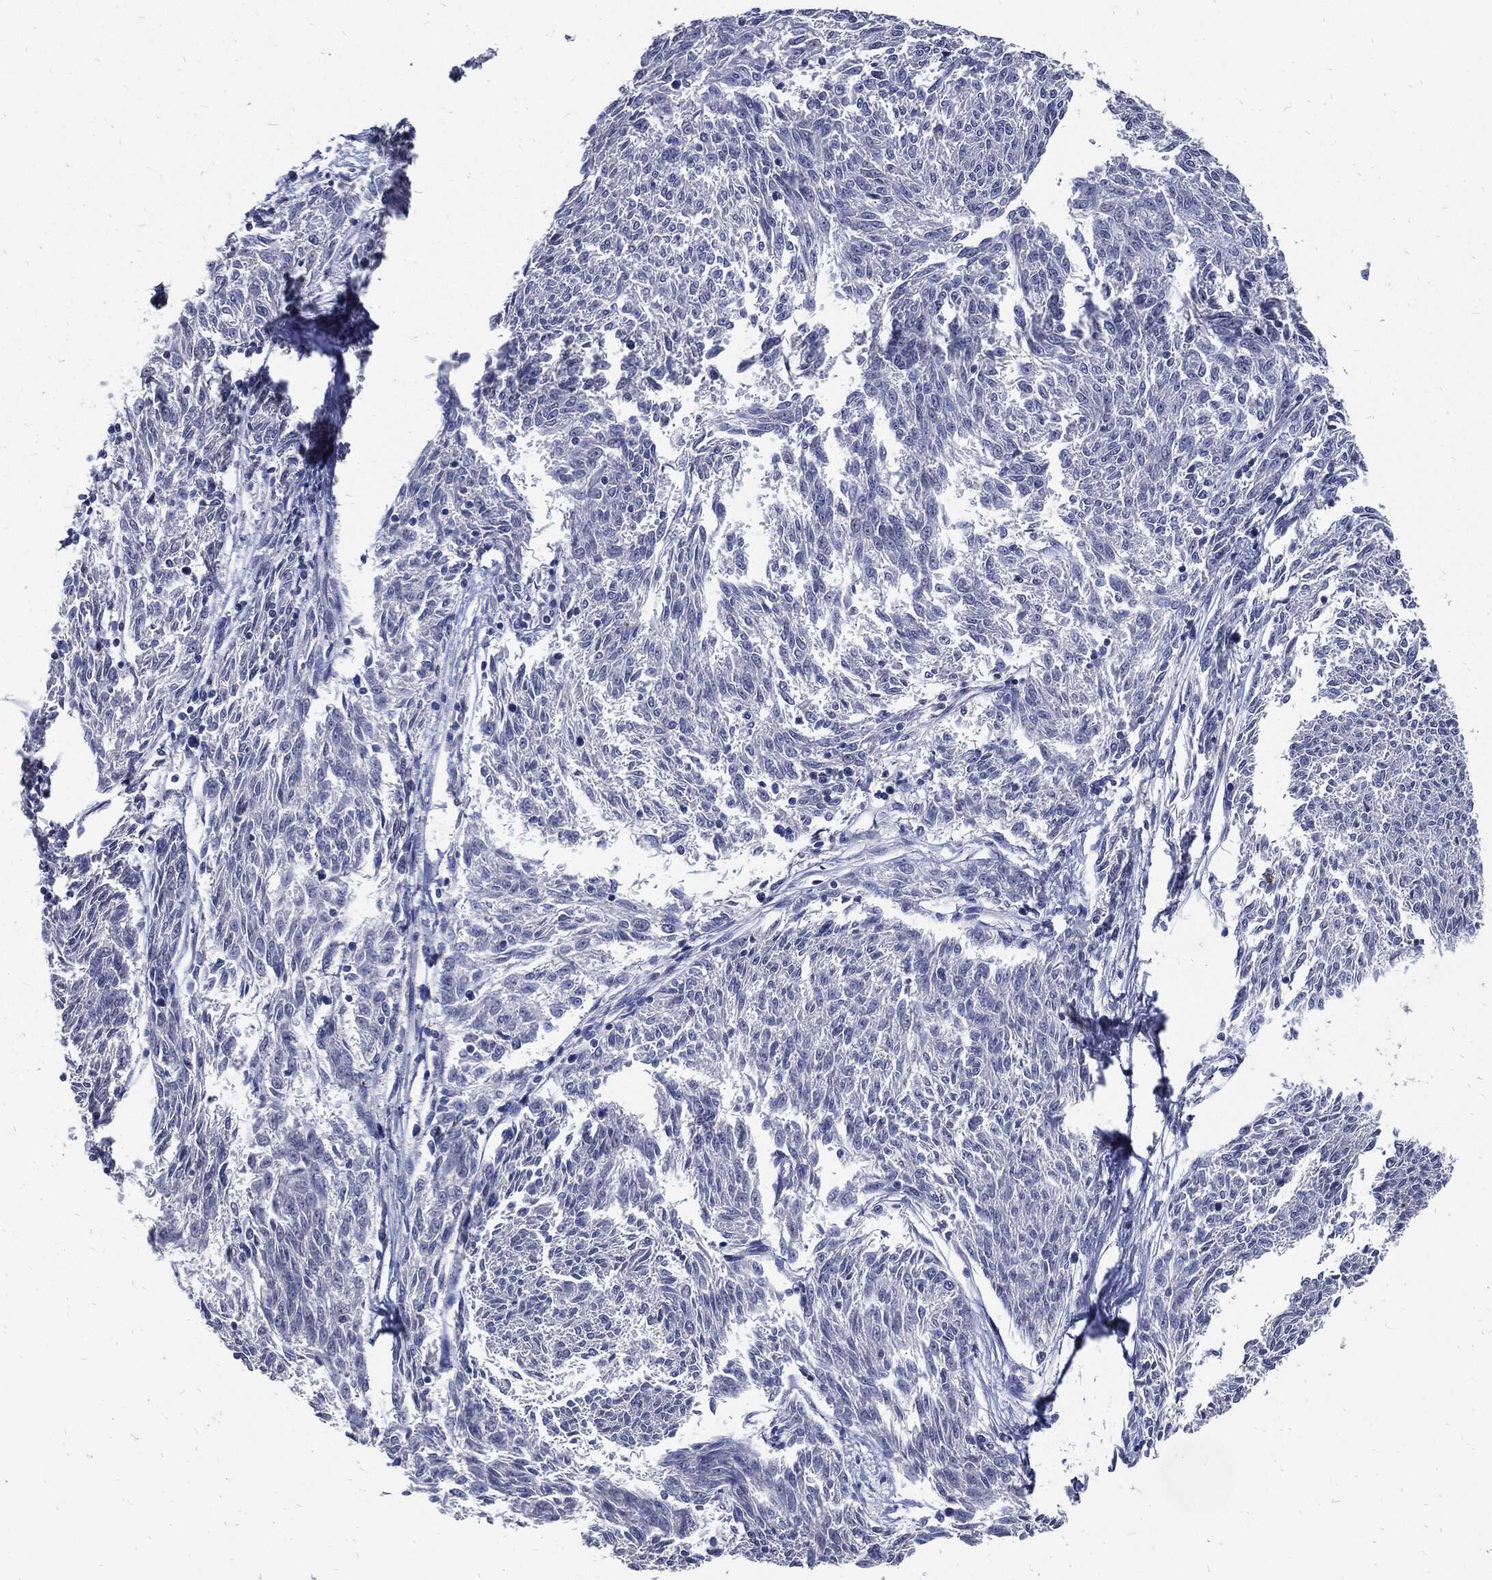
{"staining": {"intensity": "negative", "quantity": "none", "location": "none"}, "tissue": "melanoma", "cell_type": "Tumor cells", "image_type": "cancer", "snomed": [{"axis": "morphology", "description": "Malignant melanoma, NOS"}, {"axis": "topography", "description": "Skin"}], "caption": "Photomicrograph shows no protein expression in tumor cells of melanoma tissue. (Brightfield microscopy of DAB (3,3'-diaminobenzidine) IHC at high magnification).", "gene": "NBN", "patient": {"sex": "female", "age": 72}}